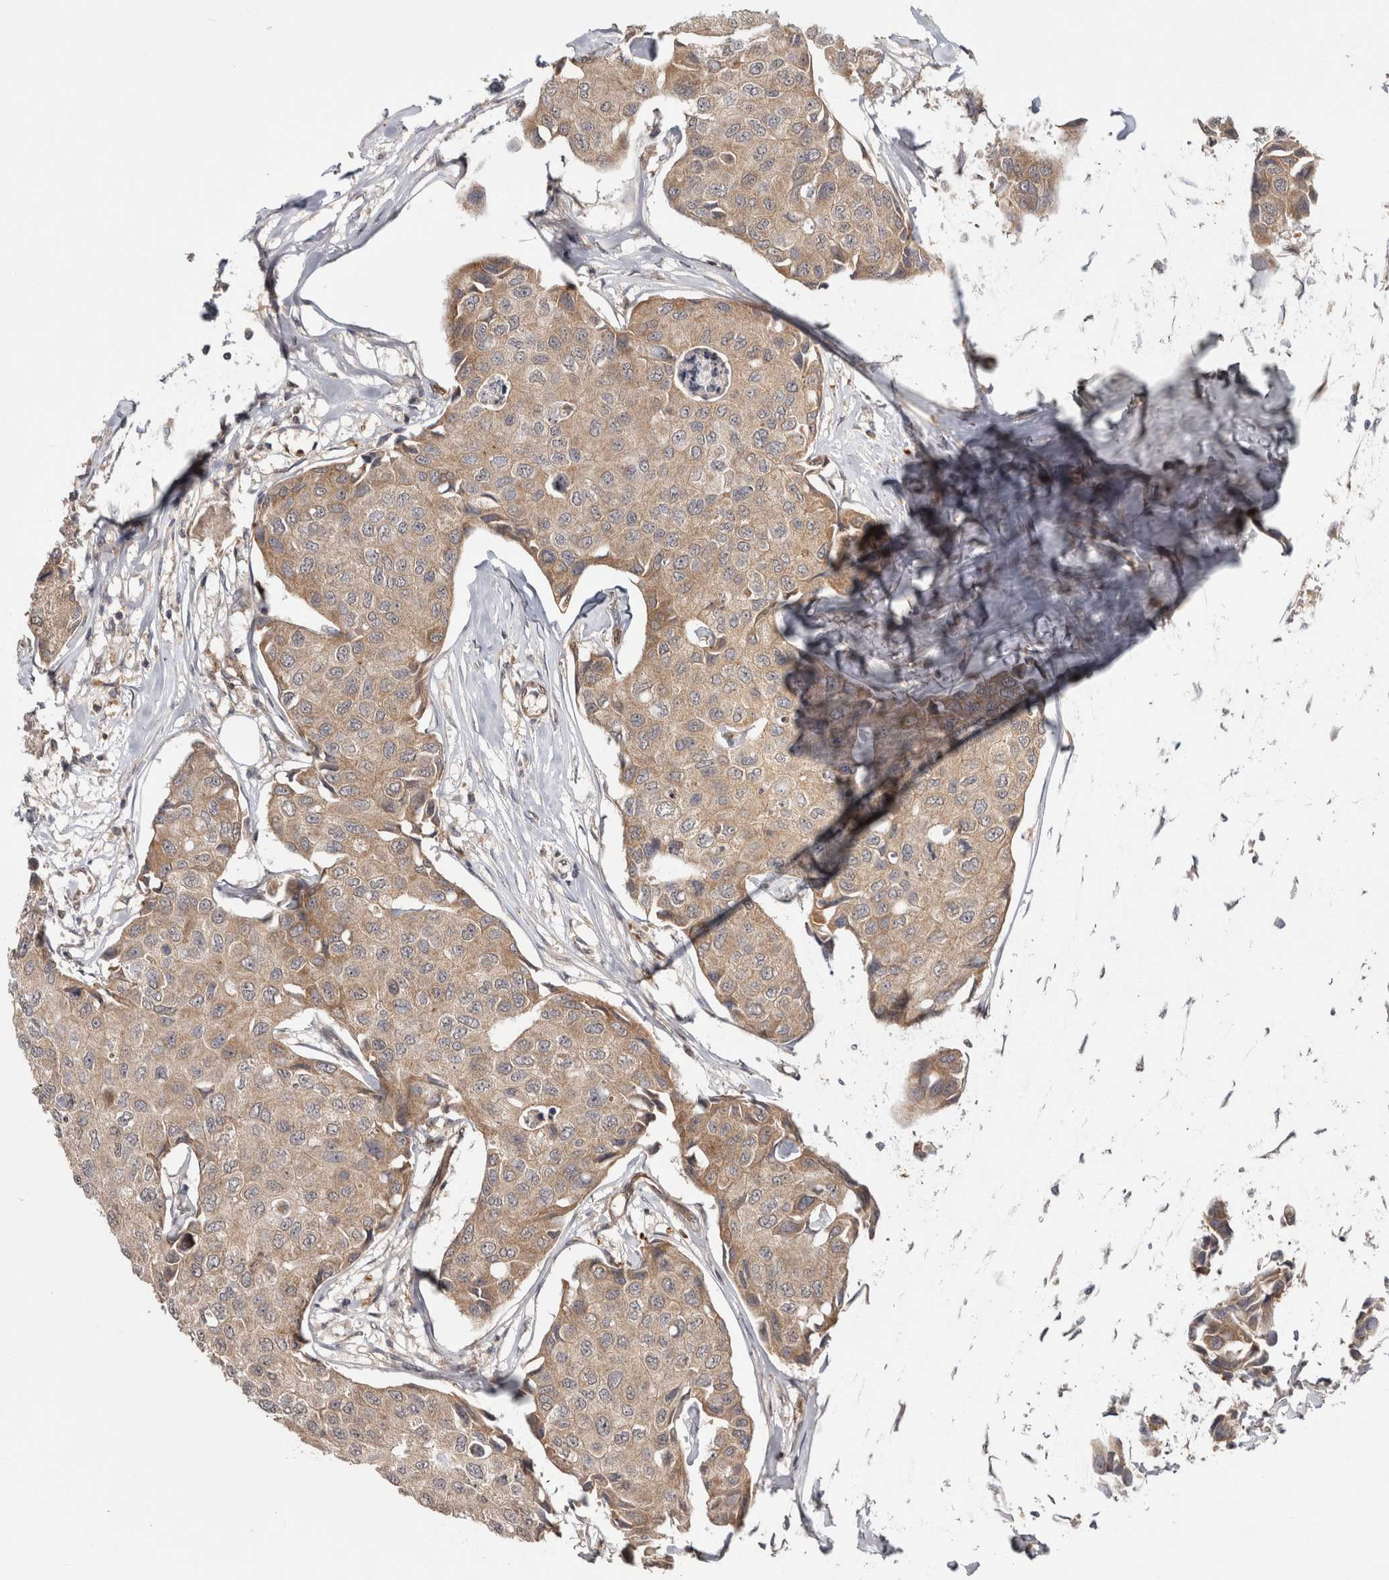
{"staining": {"intensity": "weak", "quantity": "25%-75%", "location": "cytoplasmic/membranous"}, "tissue": "breast cancer", "cell_type": "Tumor cells", "image_type": "cancer", "snomed": [{"axis": "morphology", "description": "Duct carcinoma"}, {"axis": "topography", "description": "Breast"}], "caption": "Immunohistochemical staining of breast cancer displays weak cytoplasmic/membranous protein staining in approximately 25%-75% of tumor cells.", "gene": "HMOX2", "patient": {"sex": "female", "age": 80}}